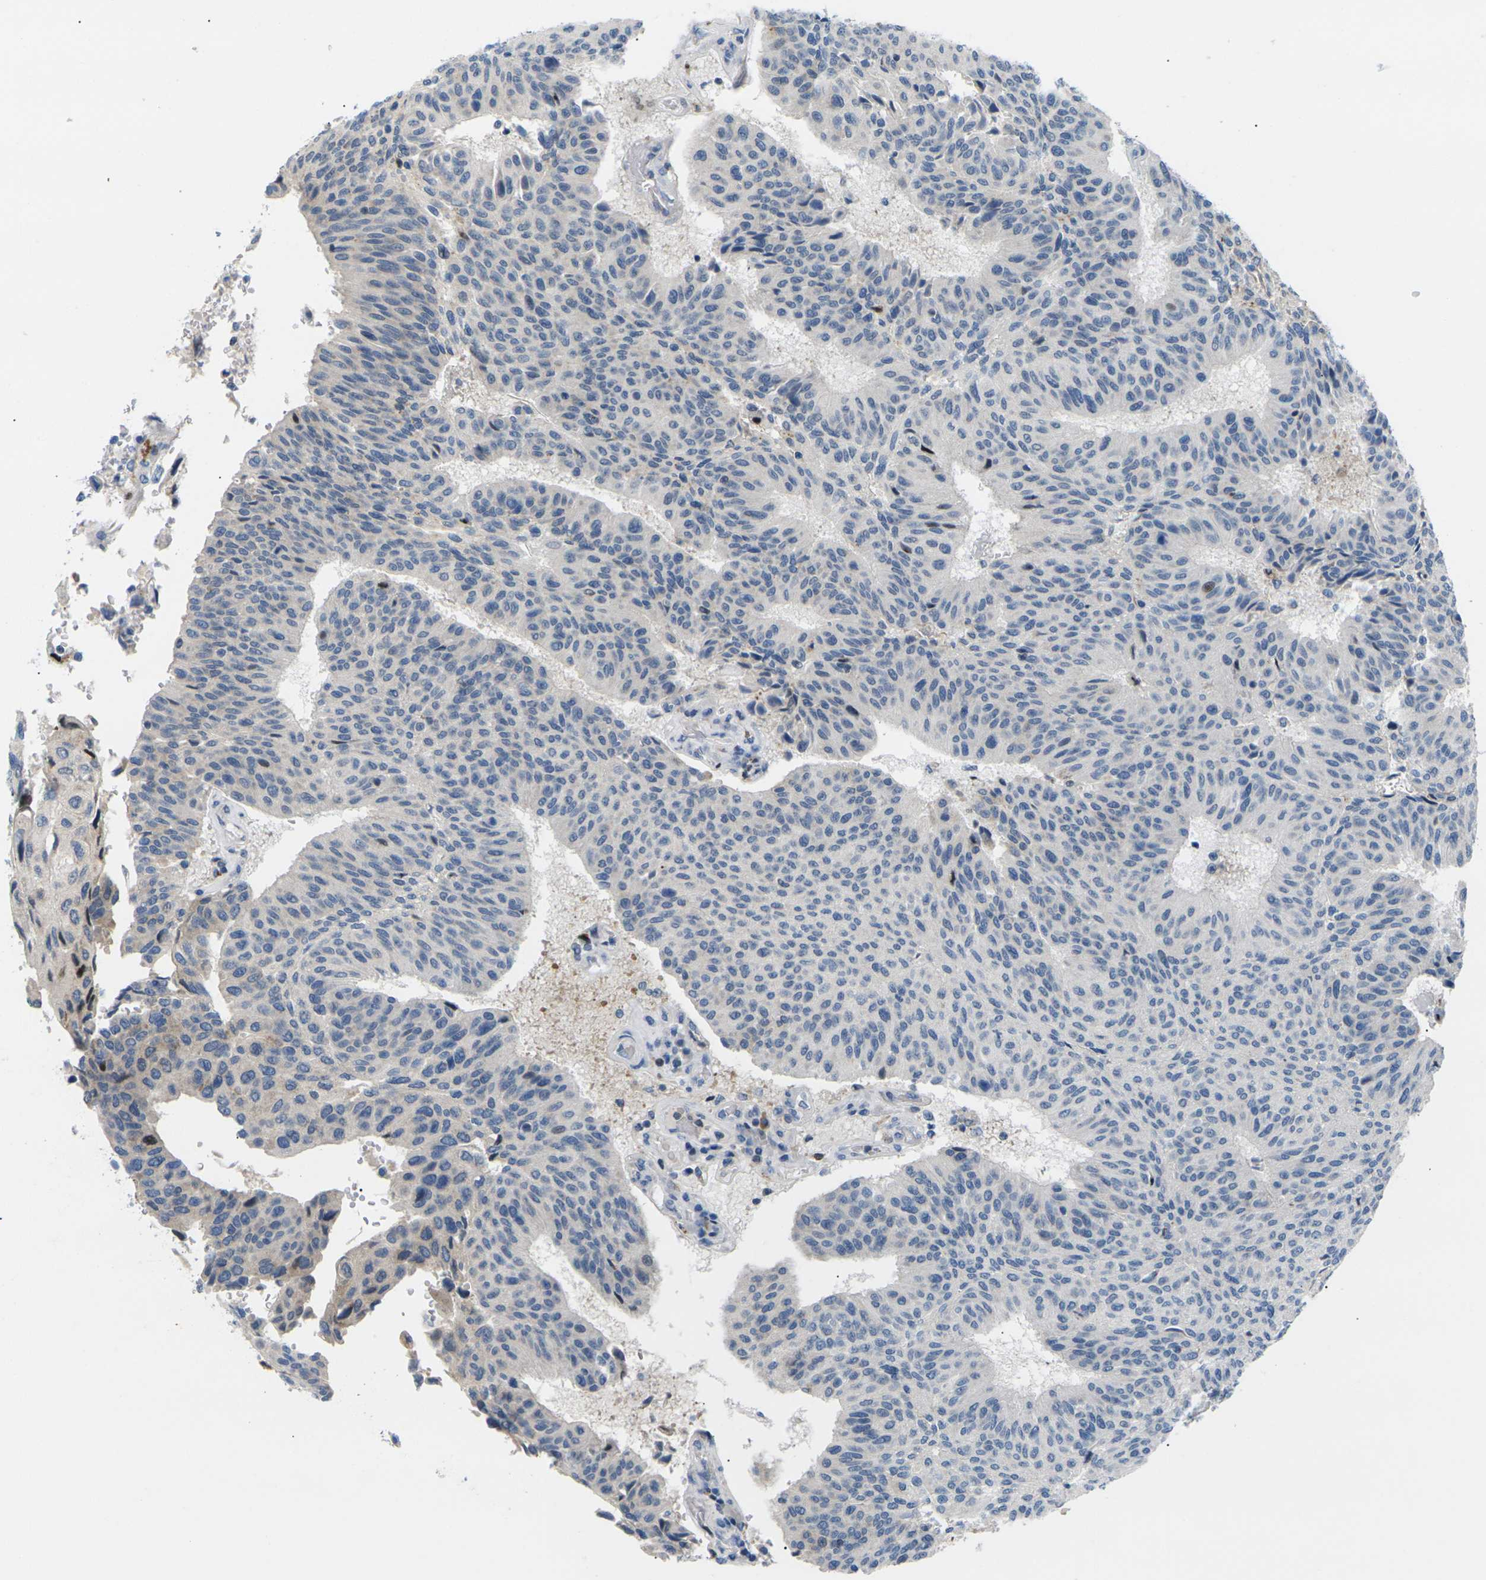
{"staining": {"intensity": "weak", "quantity": "<25%", "location": "cytoplasmic/membranous"}, "tissue": "urothelial cancer", "cell_type": "Tumor cells", "image_type": "cancer", "snomed": [{"axis": "morphology", "description": "Urothelial carcinoma, High grade"}, {"axis": "topography", "description": "Urinary bladder"}], "caption": "An immunohistochemistry (IHC) photomicrograph of urothelial cancer is shown. There is no staining in tumor cells of urothelial cancer.", "gene": "RPS6KA3", "patient": {"sex": "male", "age": 66}}